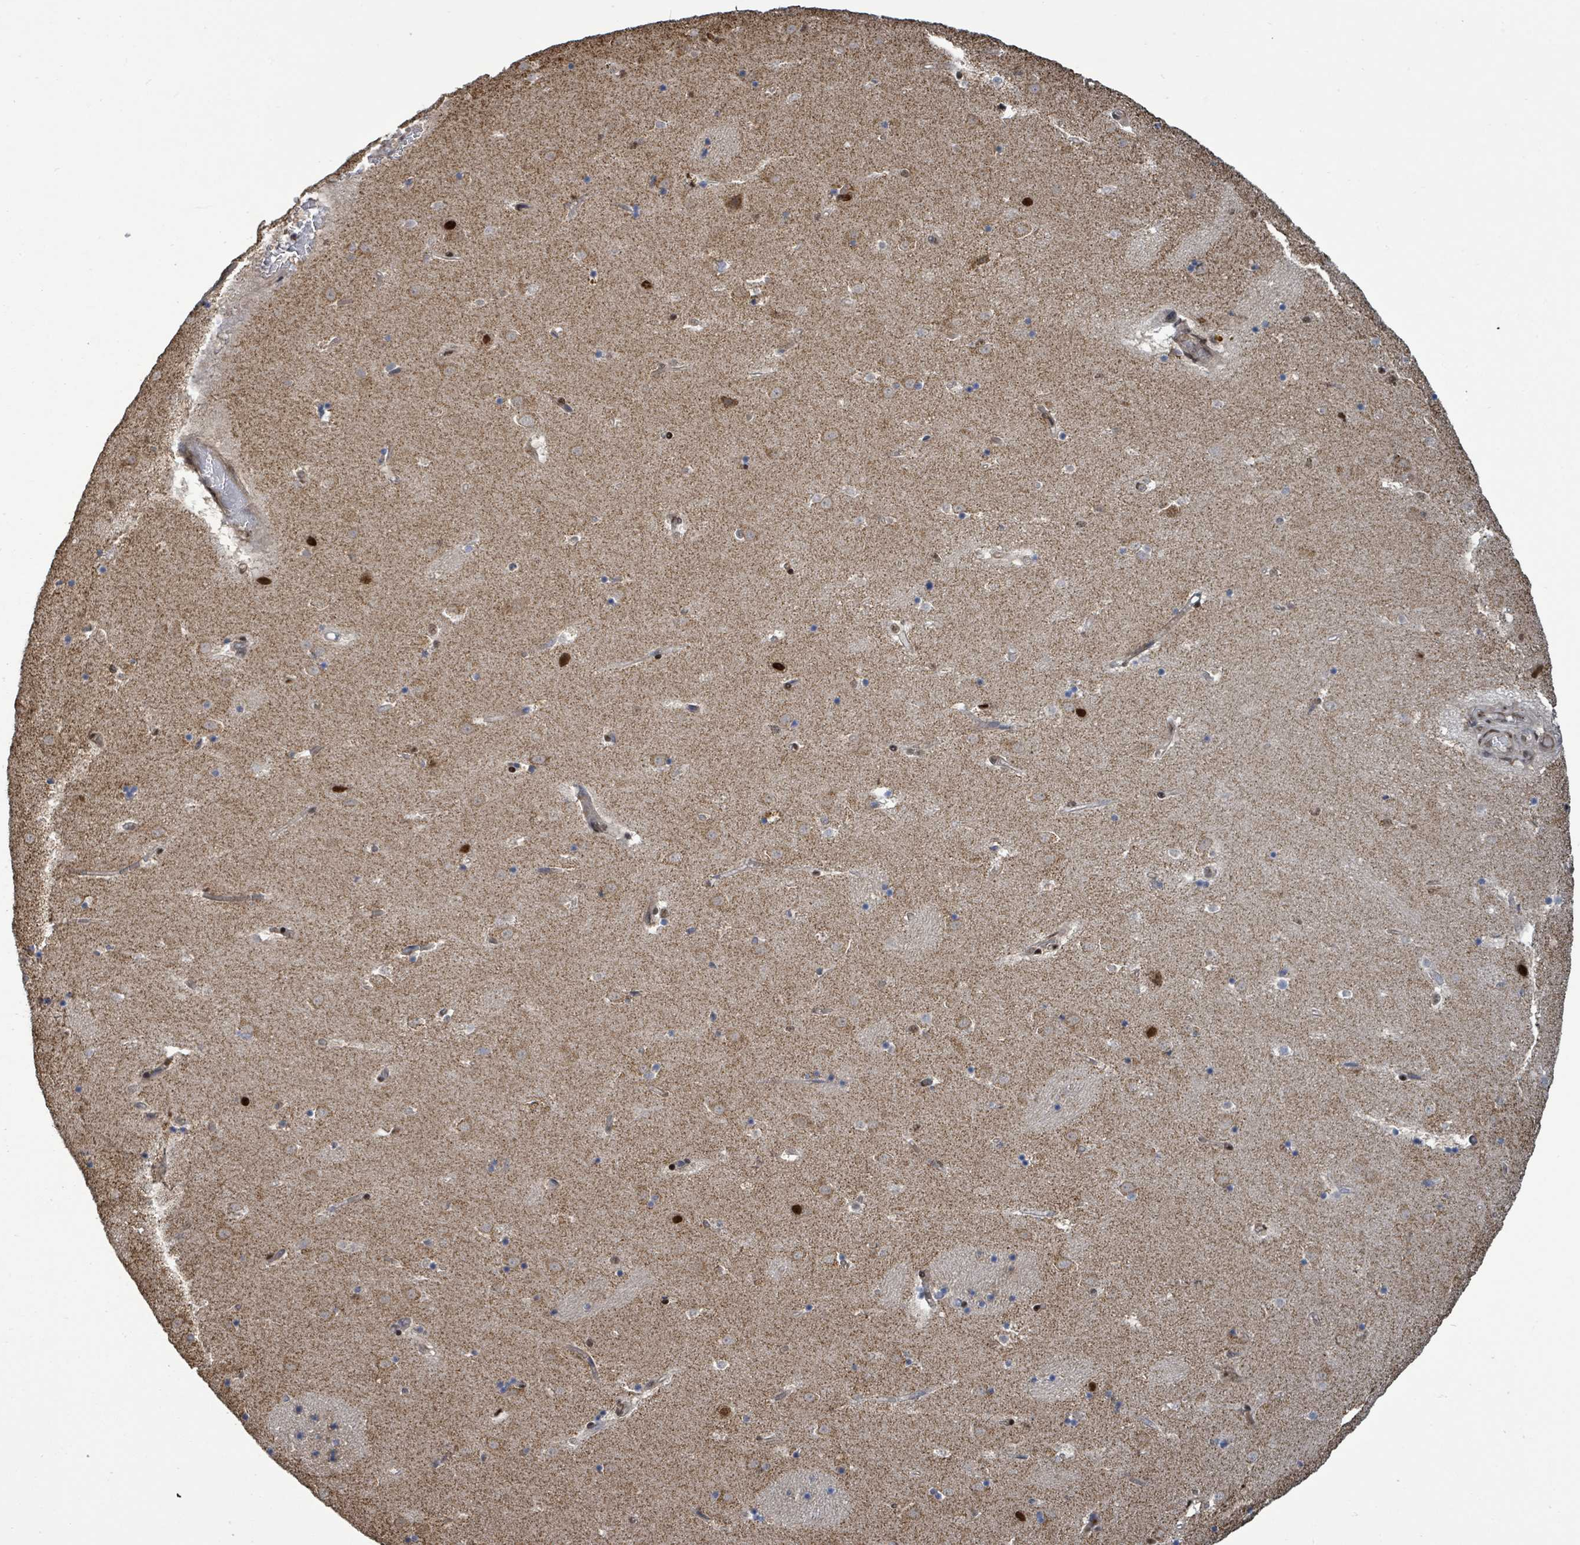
{"staining": {"intensity": "strong", "quantity": "<25%", "location": "nuclear"}, "tissue": "caudate", "cell_type": "Glial cells", "image_type": "normal", "snomed": [{"axis": "morphology", "description": "Normal tissue, NOS"}, {"axis": "topography", "description": "Lateral ventricle wall"}], "caption": "Caudate stained with a brown dye reveals strong nuclear positive staining in approximately <25% of glial cells.", "gene": "COQ6", "patient": {"sex": "male", "age": 58}}